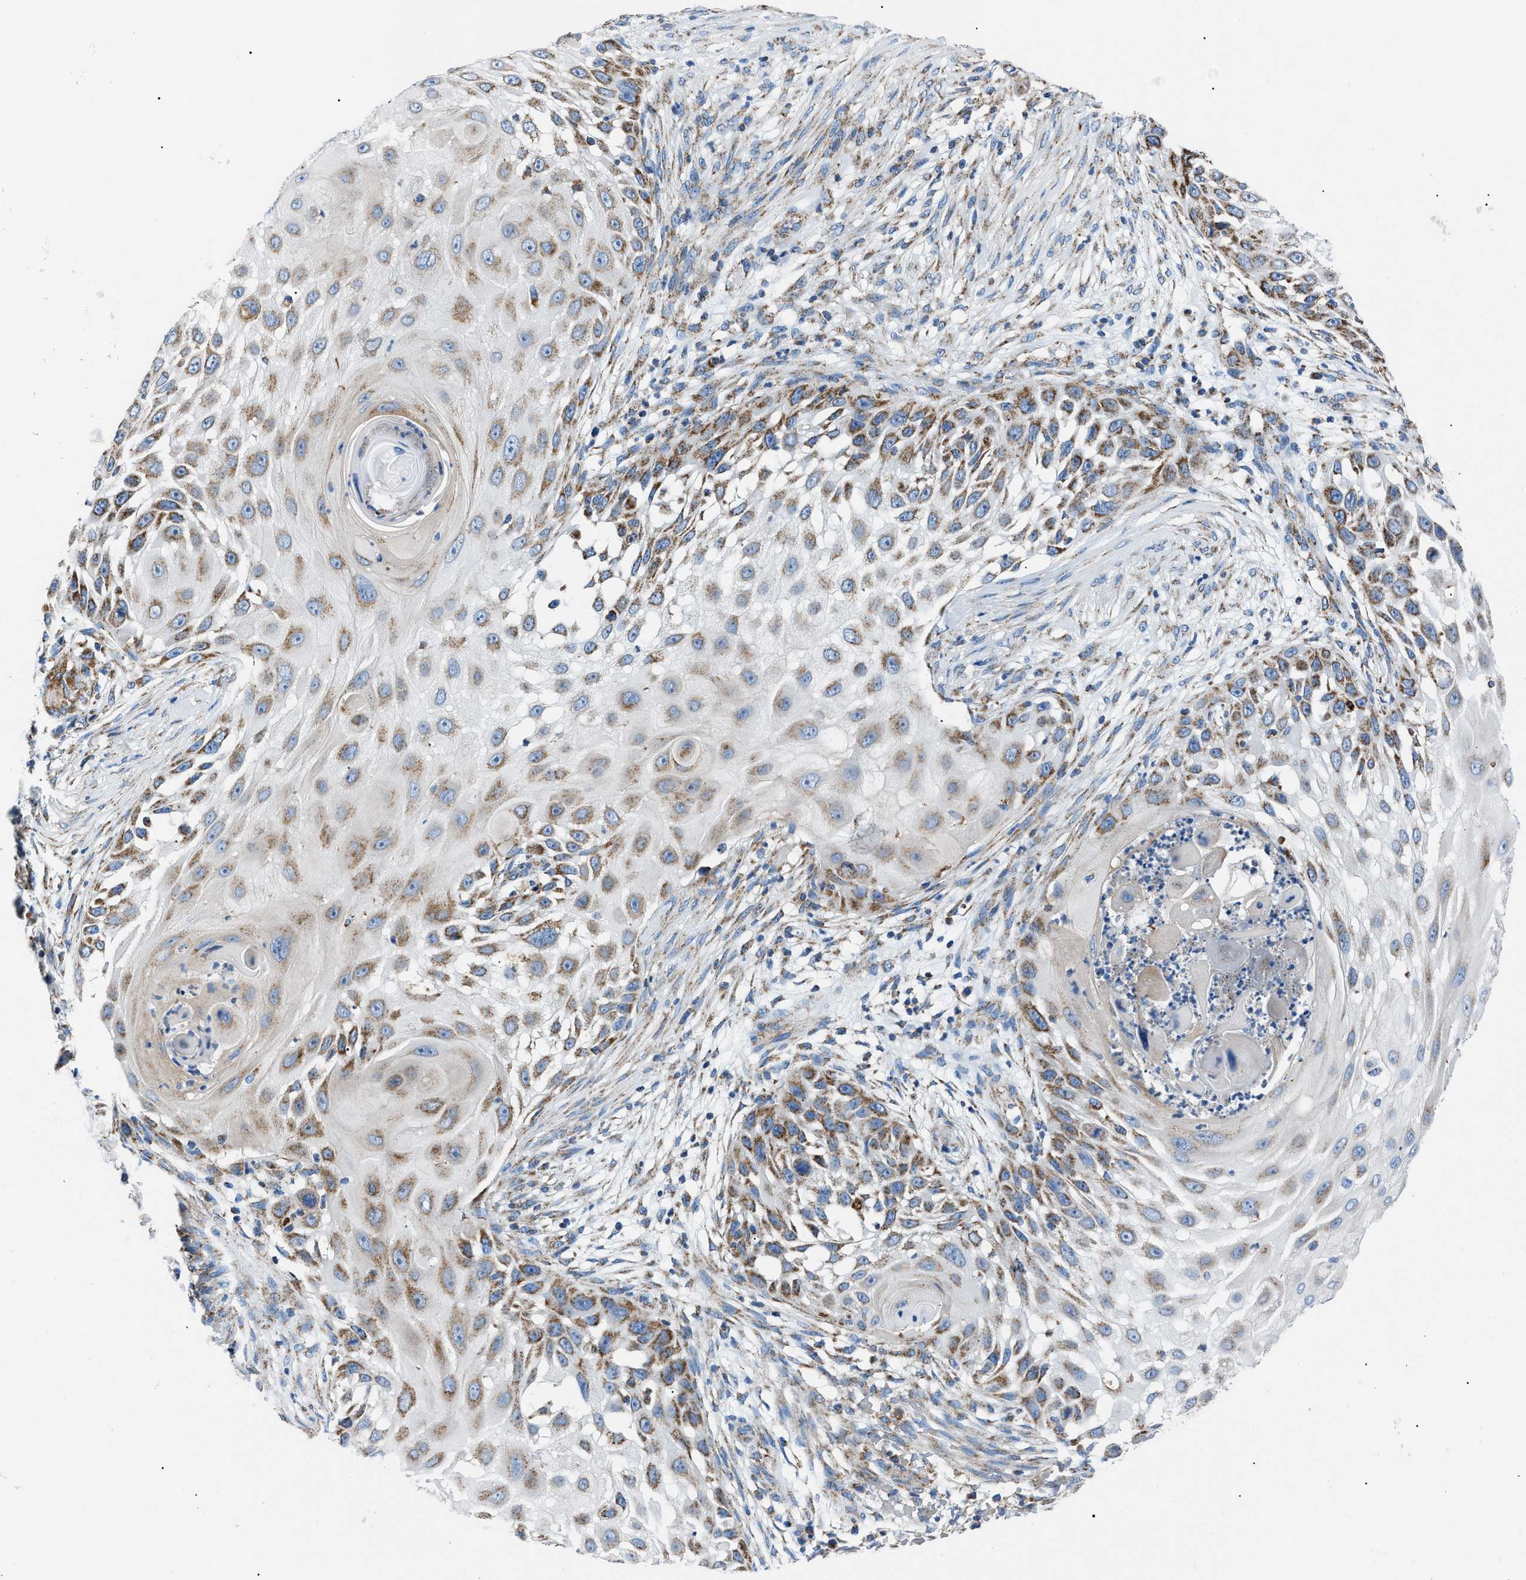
{"staining": {"intensity": "moderate", "quantity": "25%-75%", "location": "cytoplasmic/membranous"}, "tissue": "skin cancer", "cell_type": "Tumor cells", "image_type": "cancer", "snomed": [{"axis": "morphology", "description": "Squamous cell carcinoma, NOS"}, {"axis": "topography", "description": "Skin"}], "caption": "This is an image of immunohistochemistry staining of squamous cell carcinoma (skin), which shows moderate expression in the cytoplasmic/membranous of tumor cells.", "gene": "PHB2", "patient": {"sex": "female", "age": 44}}